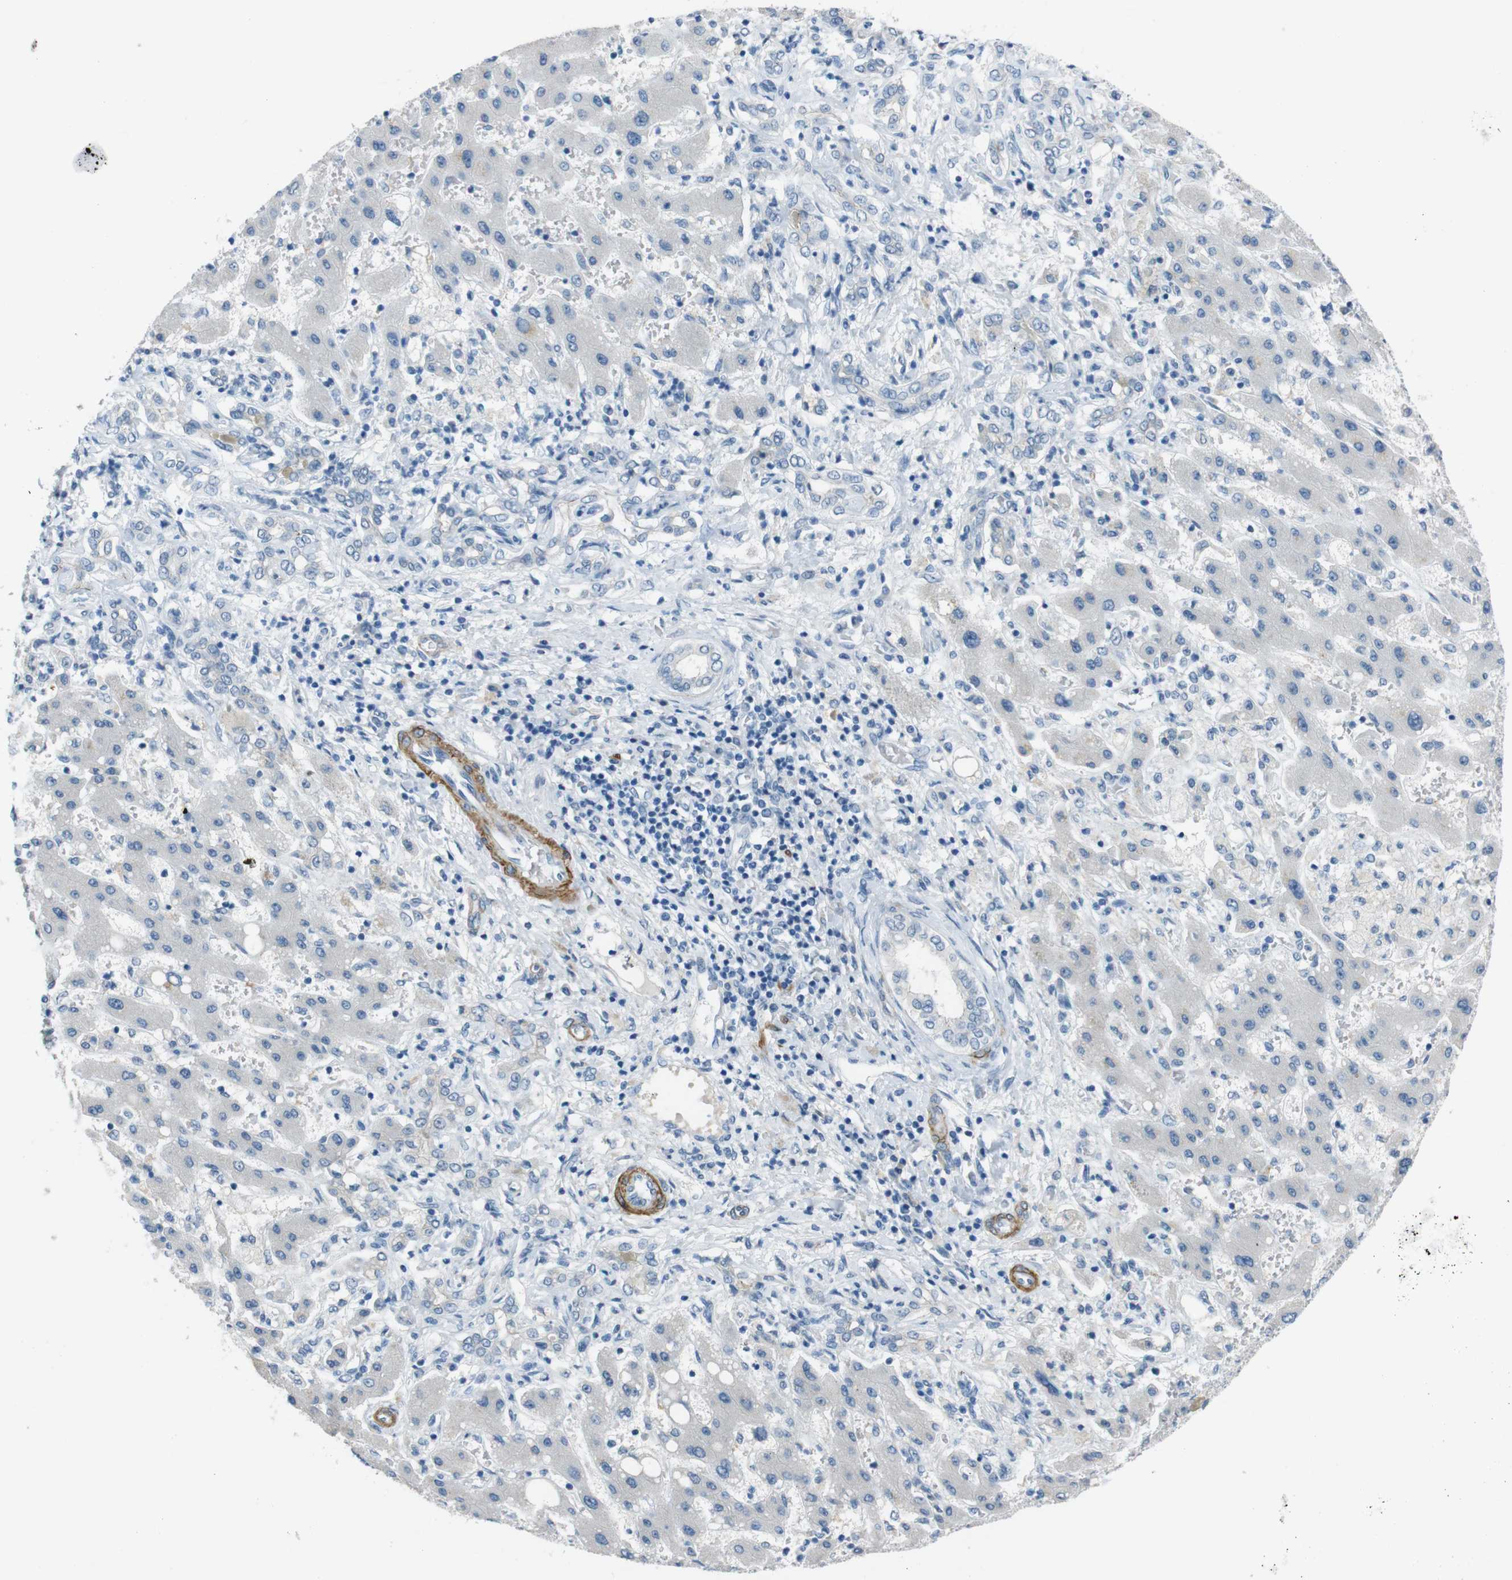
{"staining": {"intensity": "negative", "quantity": "none", "location": "none"}, "tissue": "liver cancer", "cell_type": "Tumor cells", "image_type": "cancer", "snomed": [{"axis": "morphology", "description": "Cholangiocarcinoma"}, {"axis": "topography", "description": "Liver"}], "caption": "A histopathology image of liver cholangiocarcinoma stained for a protein demonstrates no brown staining in tumor cells. The staining was performed using DAB to visualize the protein expression in brown, while the nuclei were stained in blue with hematoxylin (Magnification: 20x).", "gene": "HRH2", "patient": {"sex": "male", "age": 50}}